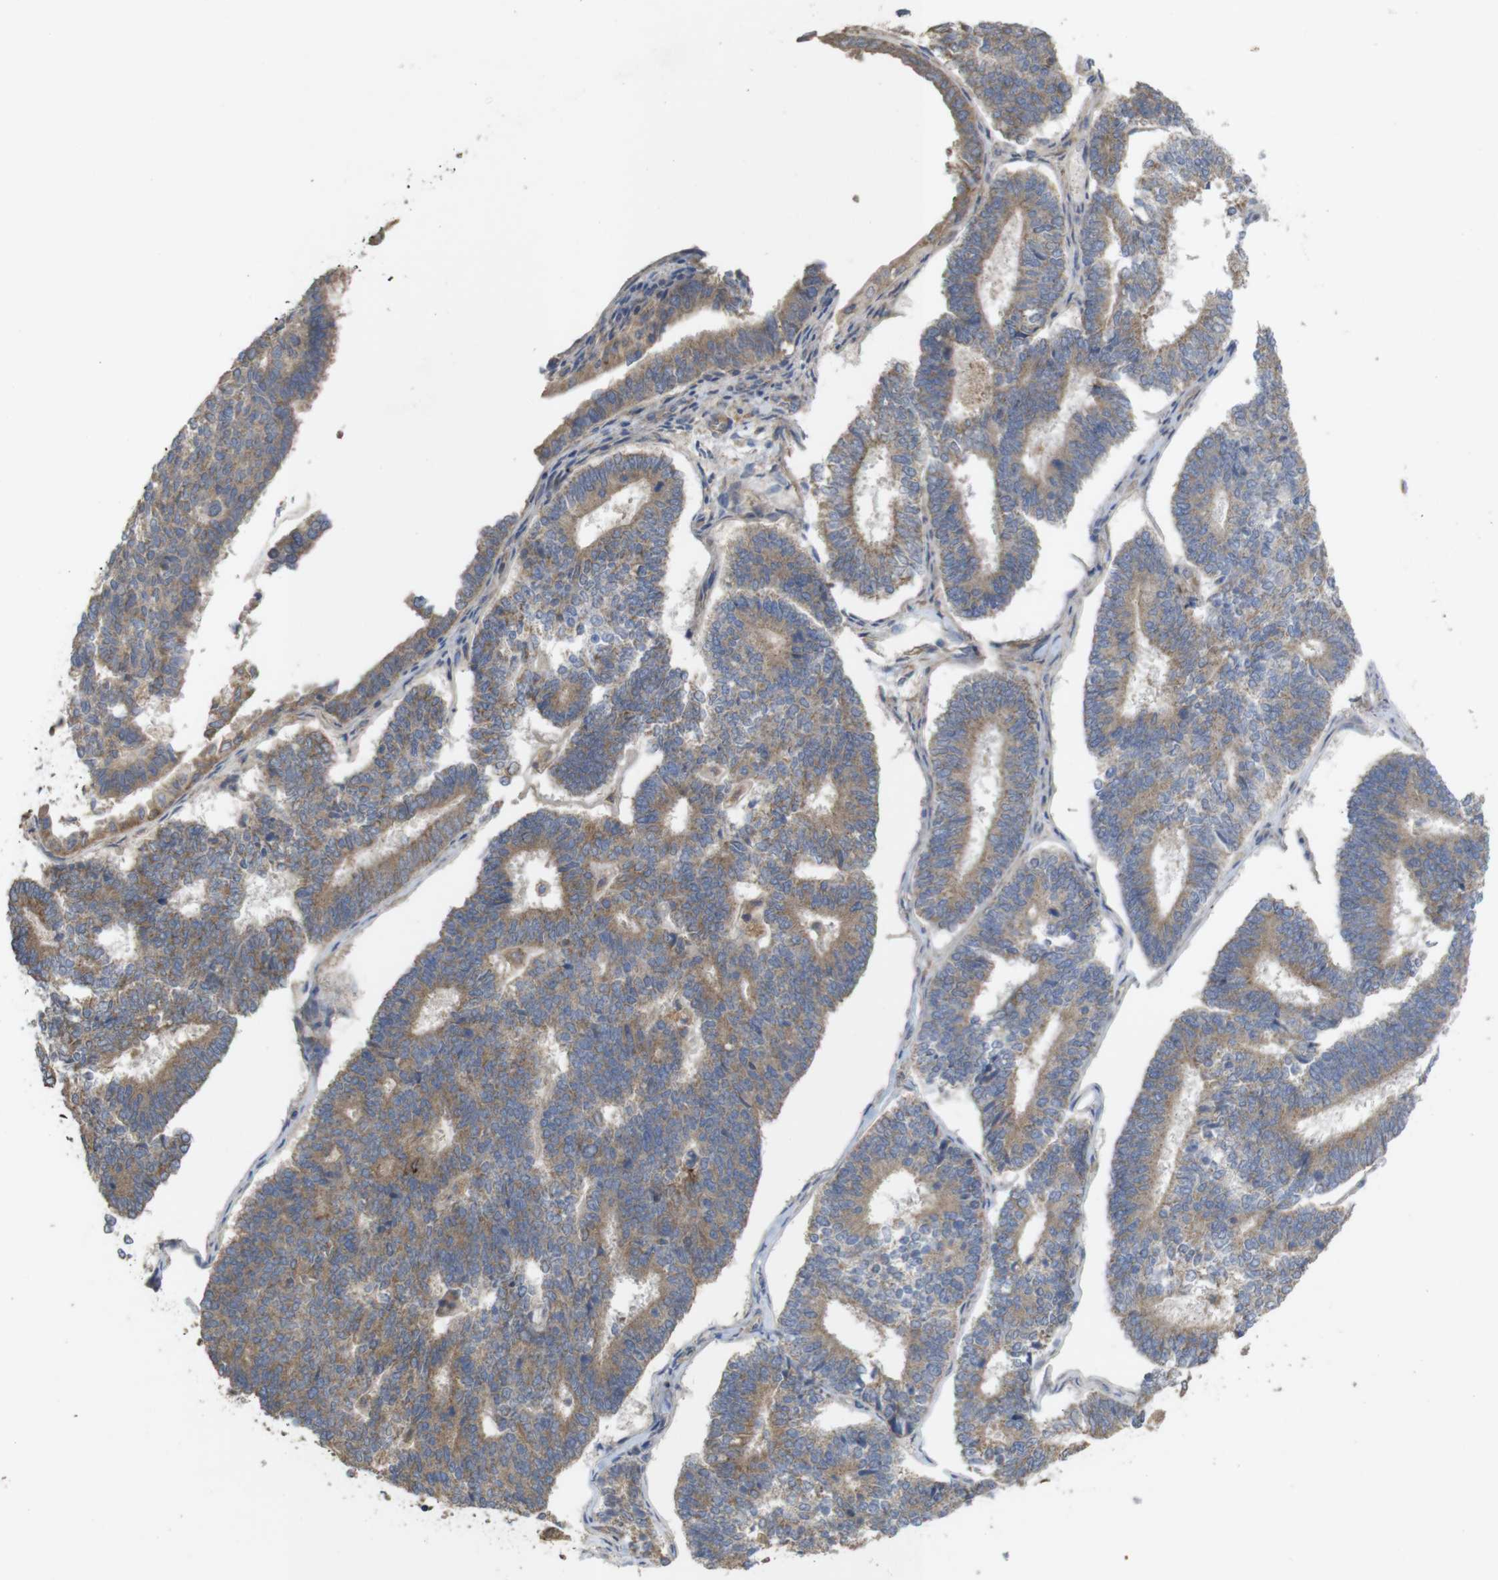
{"staining": {"intensity": "weak", "quantity": ">75%", "location": "cytoplasmic/membranous"}, "tissue": "endometrial cancer", "cell_type": "Tumor cells", "image_type": "cancer", "snomed": [{"axis": "morphology", "description": "Adenocarcinoma, NOS"}, {"axis": "topography", "description": "Endometrium"}], "caption": "High-magnification brightfield microscopy of endometrial adenocarcinoma stained with DAB (brown) and counterstained with hematoxylin (blue). tumor cells exhibit weak cytoplasmic/membranous staining is appreciated in about>75% of cells. Using DAB (brown) and hematoxylin (blue) stains, captured at high magnification using brightfield microscopy.", "gene": "KCNS3", "patient": {"sex": "female", "age": 70}}